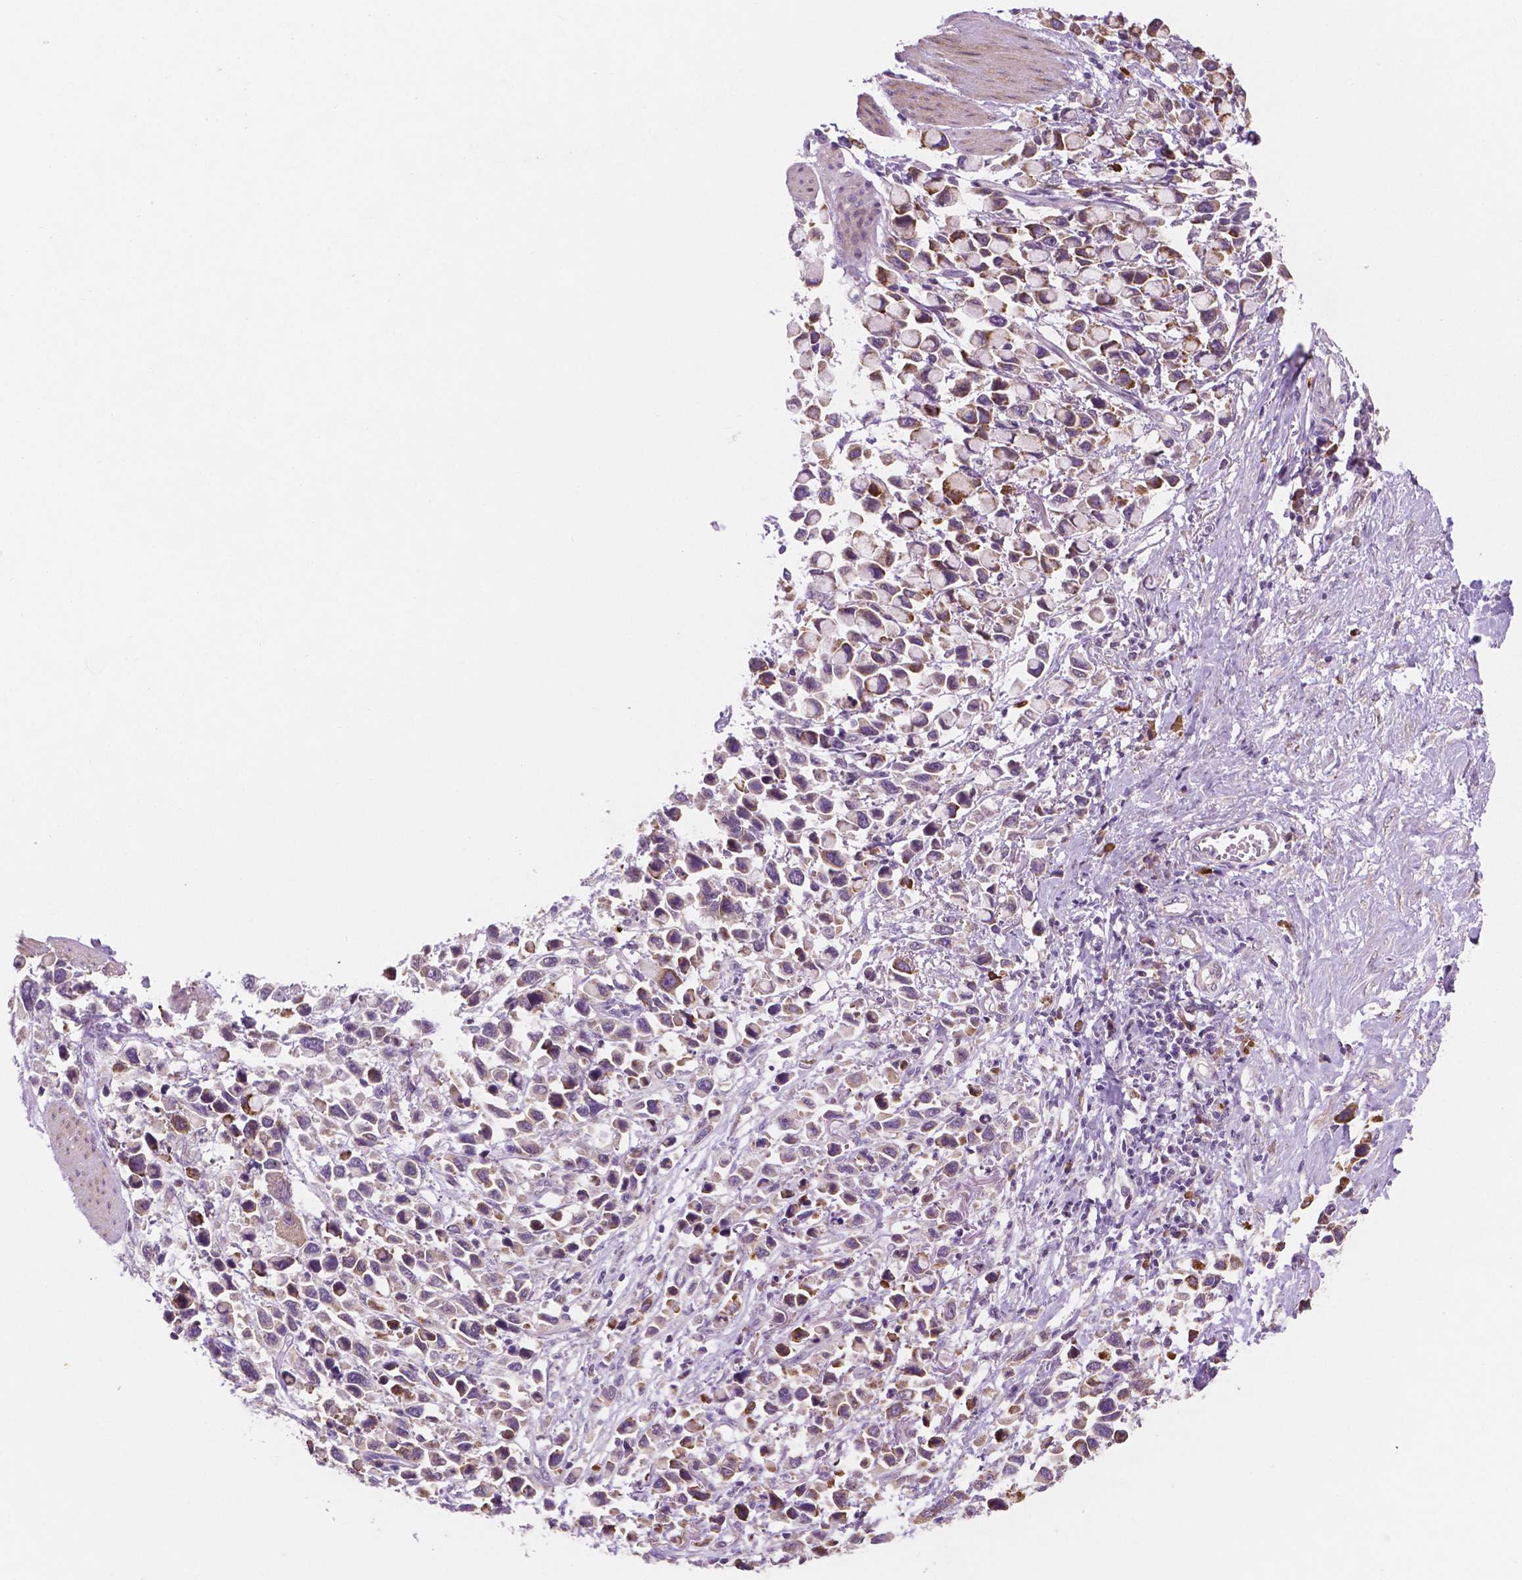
{"staining": {"intensity": "weak", "quantity": ">75%", "location": "cytoplasmic/membranous"}, "tissue": "stomach cancer", "cell_type": "Tumor cells", "image_type": "cancer", "snomed": [{"axis": "morphology", "description": "Adenocarcinoma, NOS"}, {"axis": "topography", "description": "Stomach"}], "caption": "A brown stain shows weak cytoplasmic/membranous positivity of a protein in stomach cancer (adenocarcinoma) tumor cells. The protein is shown in brown color, while the nuclei are stained blue.", "gene": "LRP1B", "patient": {"sex": "female", "age": 81}}